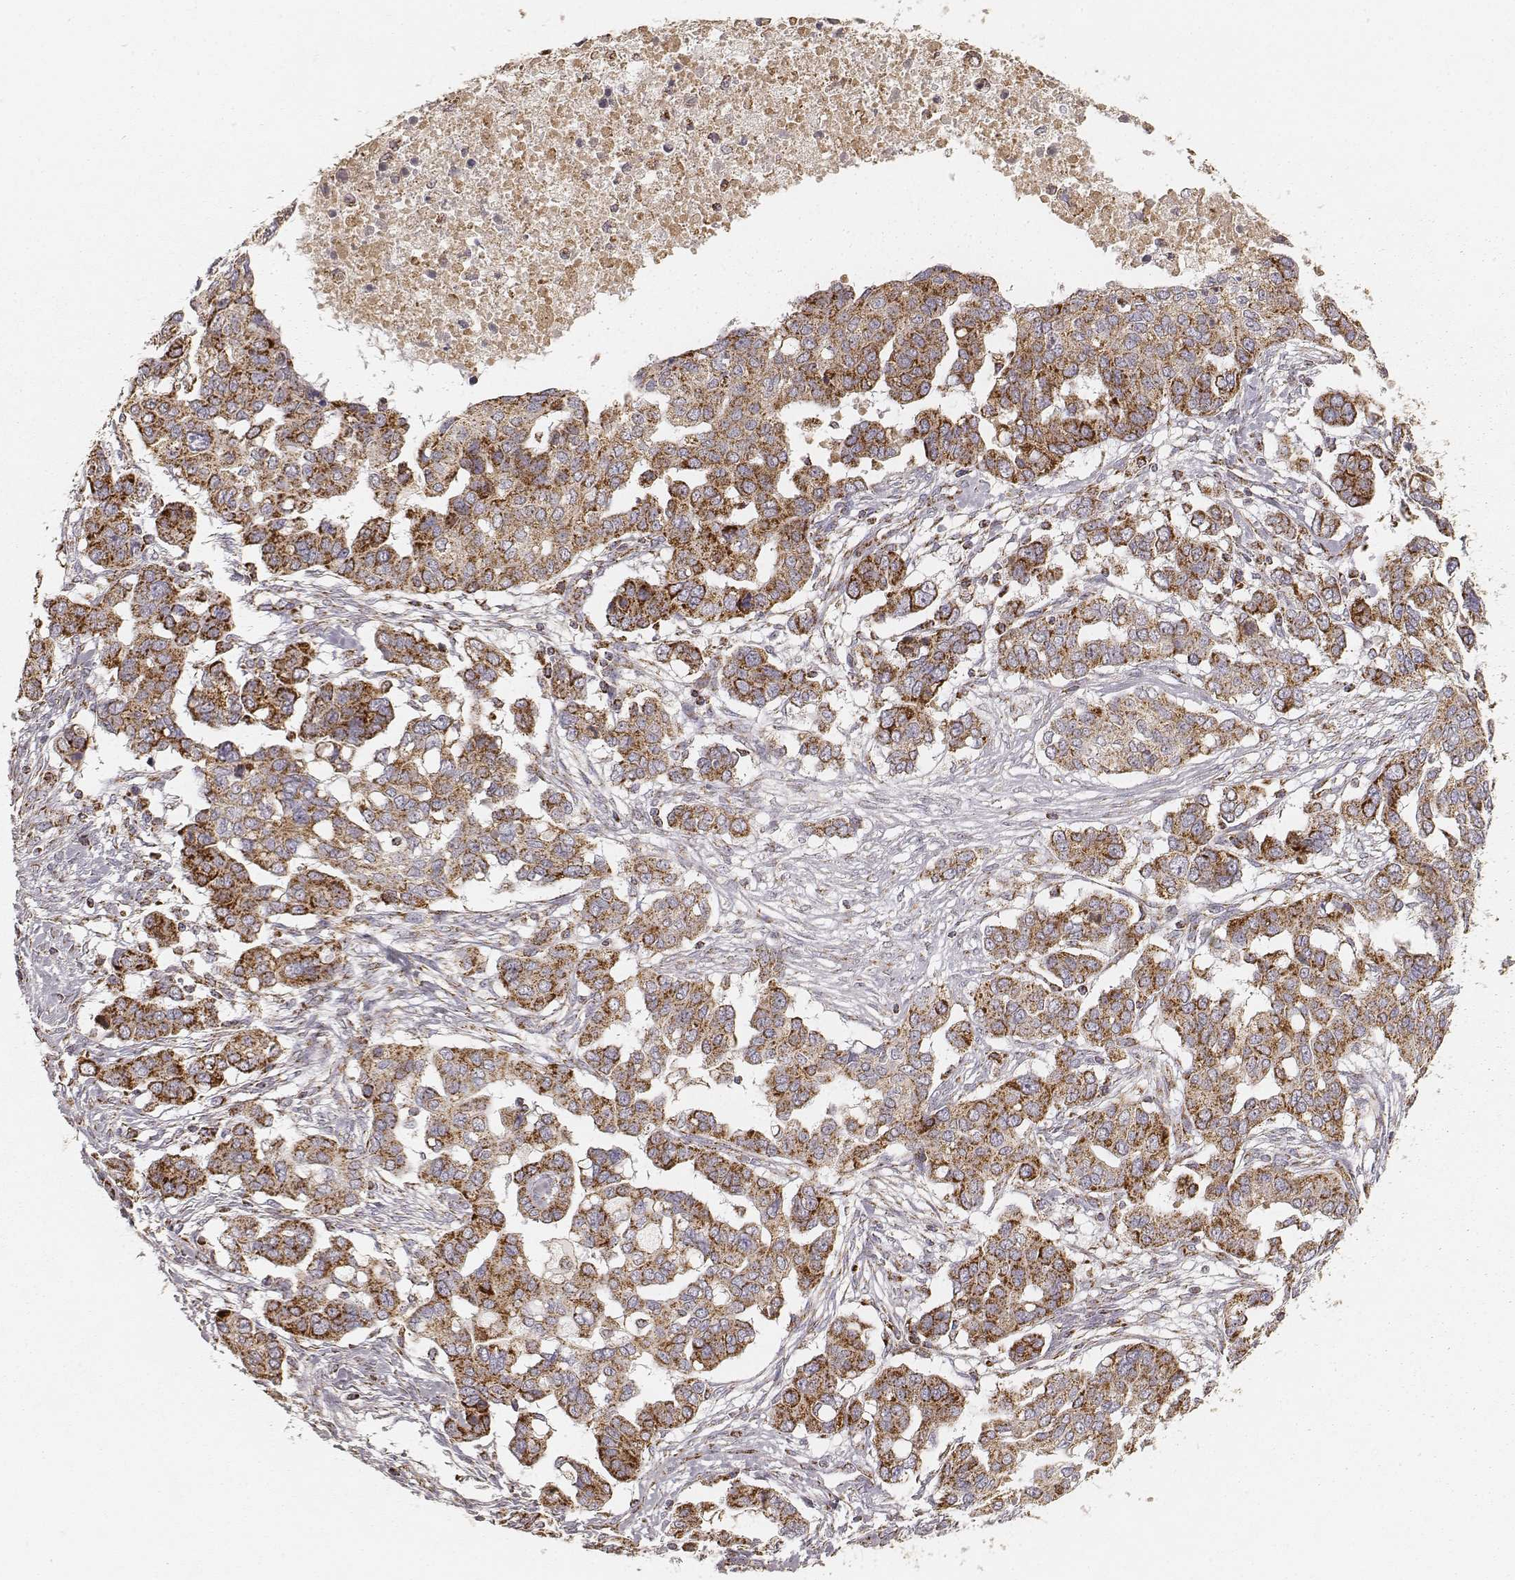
{"staining": {"intensity": "strong", "quantity": ">75%", "location": "cytoplasmic/membranous"}, "tissue": "ovarian cancer", "cell_type": "Tumor cells", "image_type": "cancer", "snomed": [{"axis": "morphology", "description": "Carcinoma, endometroid"}, {"axis": "topography", "description": "Ovary"}], "caption": "A high amount of strong cytoplasmic/membranous staining is appreciated in approximately >75% of tumor cells in ovarian endometroid carcinoma tissue. The staining was performed using DAB (3,3'-diaminobenzidine), with brown indicating positive protein expression. Nuclei are stained blue with hematoxylin.", "gene": "CS", "patient": {"sex": "female", "age": 78}}